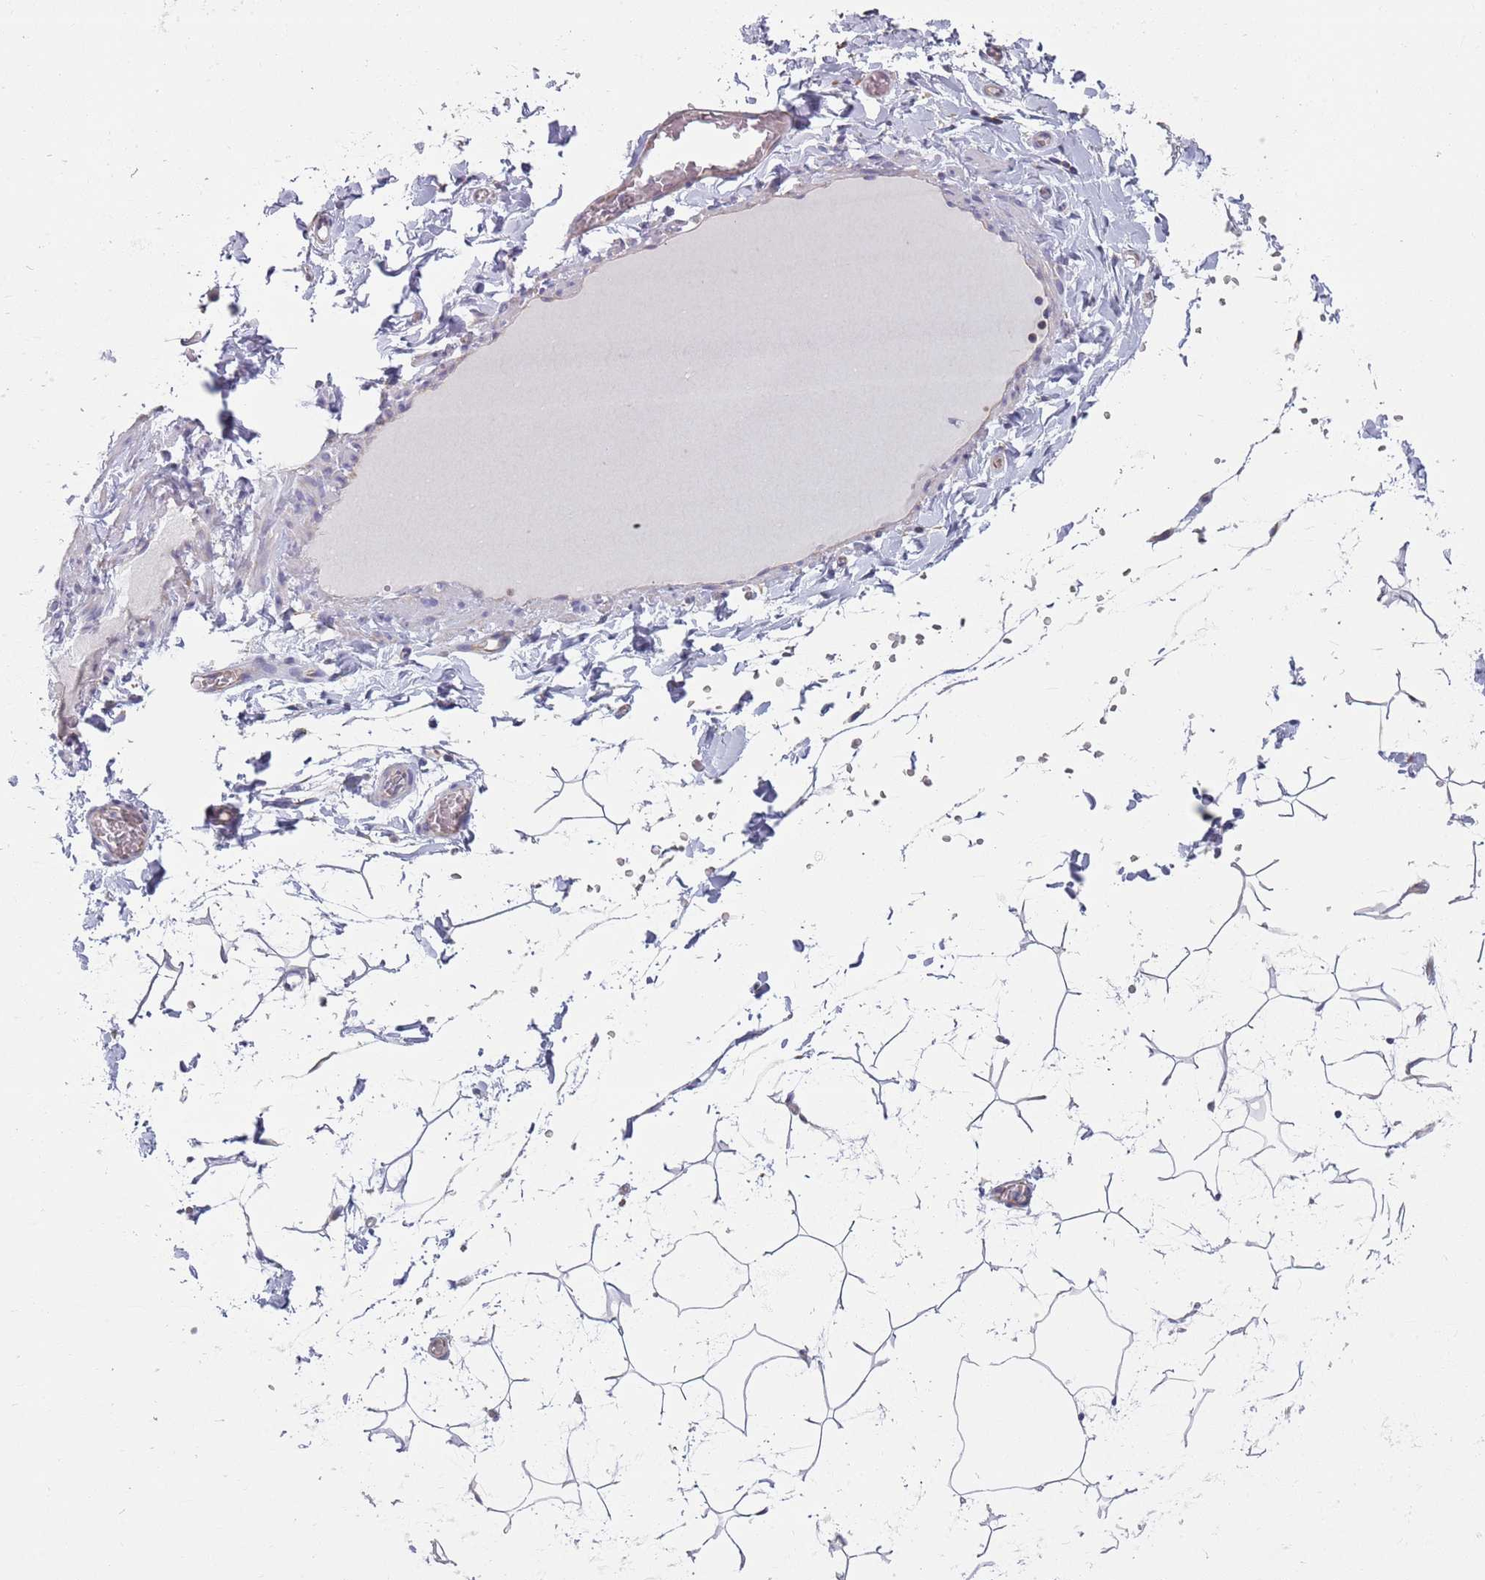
{"staining": {"intensity": "negative", "quantity": "none", "location": "none"}, "tissue": "adipose tissue", "cell_type": "Adipocytes", "image_type": "normal", "snomed": [{"axis": "morphology", "description": "Normal tissue, NOS"}, {"axis": "topography", "description": "Gallbladder"}, {"axis": "topography", "description": "Peripheral nerve tissue"}], "caption": "A high-resolution photomicrograph shows IHC staining of normal adipose tissue, which displays no significant positivity in adipocytes.", "gene": "RPL17", "patient": {"sex": "male", "age": 38}}